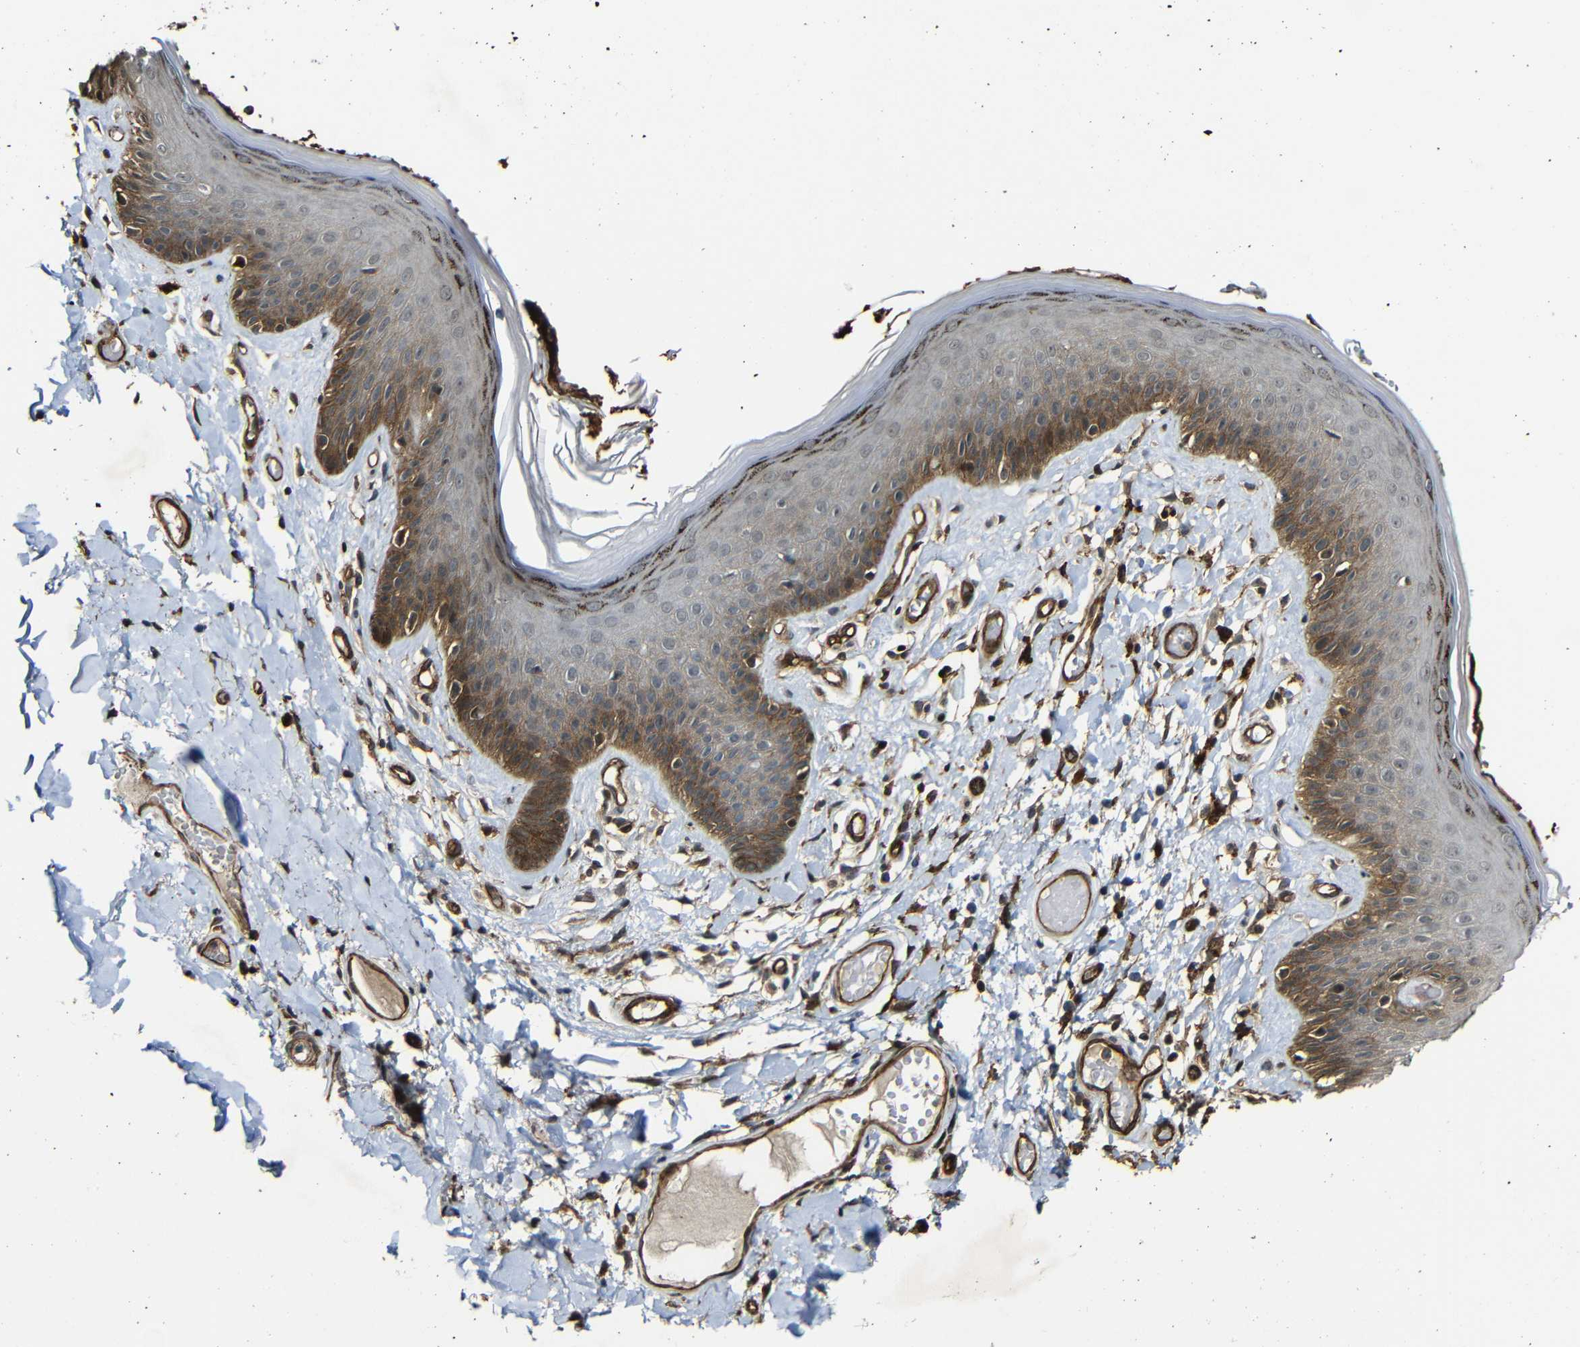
{"staining": {"intensity": "strong", "quantity": "25%-75%", "location": "cytoplasmic/membranous,nuclear"}, "tissue": "skin", "cell_type": "Epidermal cells", "image_type": "normal", "snomed": [{"axis": "morphology", "description": "Normal tissue, NOS"}, {"axis": "topography", "description": "Vulva"}], "caption": "Human skin stained with a brown dye reveals strong cytoplasmic/membranous,nuclear positive expression in about 25%-75% of epidermal cells.", "gene": "RELL1", "patient": {"sex": "female", "age": 73}}